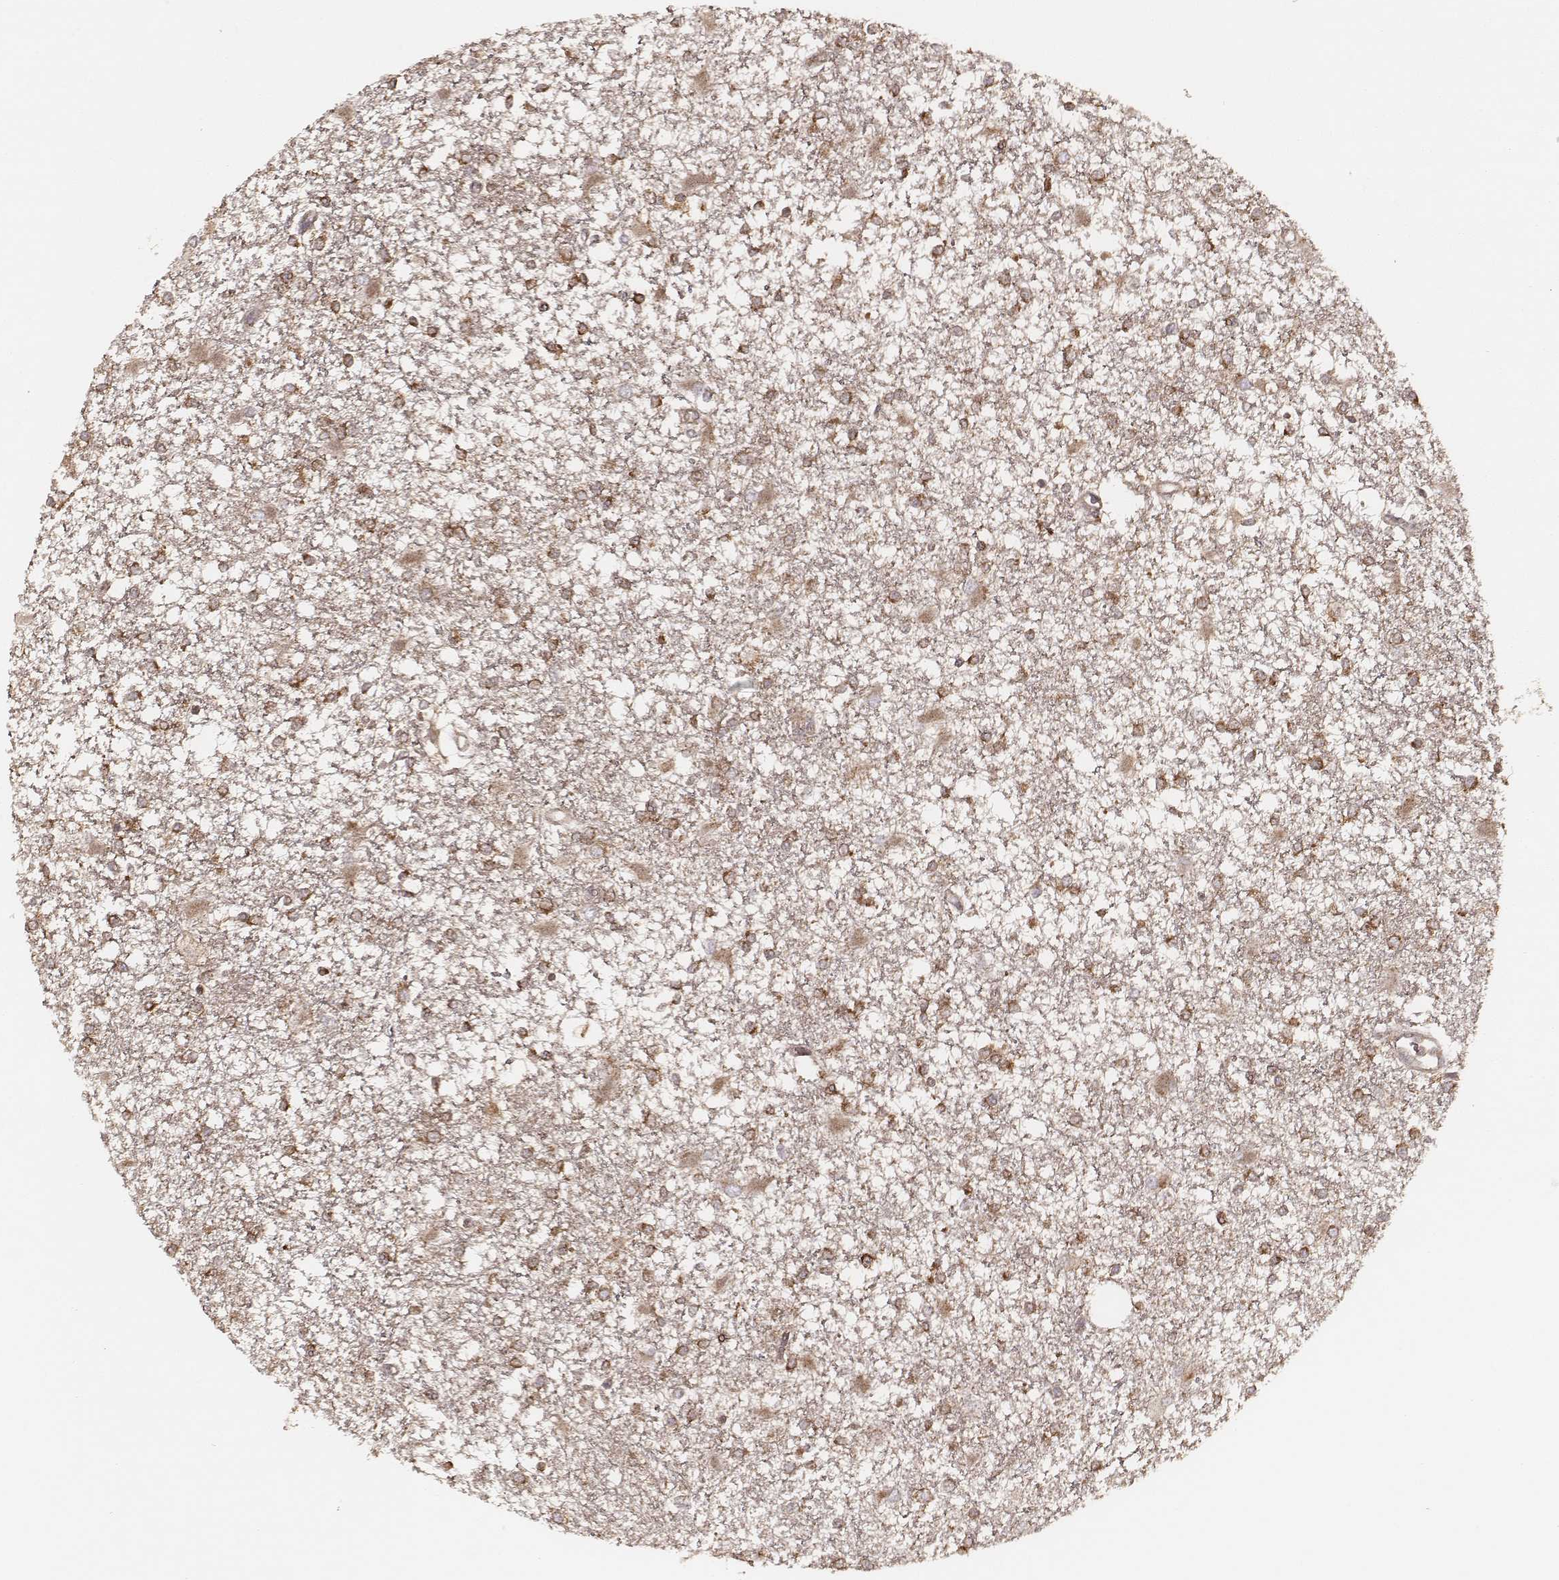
{"staining": {"intensity": "weak", "quantity": ">75%", "location": "cytoplasmic/membranous"}, "tissue": "glioma", "cell_type": "Tumor cells", "image_type": "cancer", "snomed": [{"axis": "morphology", "description": "Glioma, malignant, High grade"}, {"axis": "topography", "description": "Cerebral cortex"}], "caption": "High-grade glioma (malignant) tissue displays weak cytoplasmic/membranous expression in approximately >75% of tumor cells, visualized by immunohistochemistry.", "gene": "CARS1", "patient": {"sex": "male", "age": 79}}